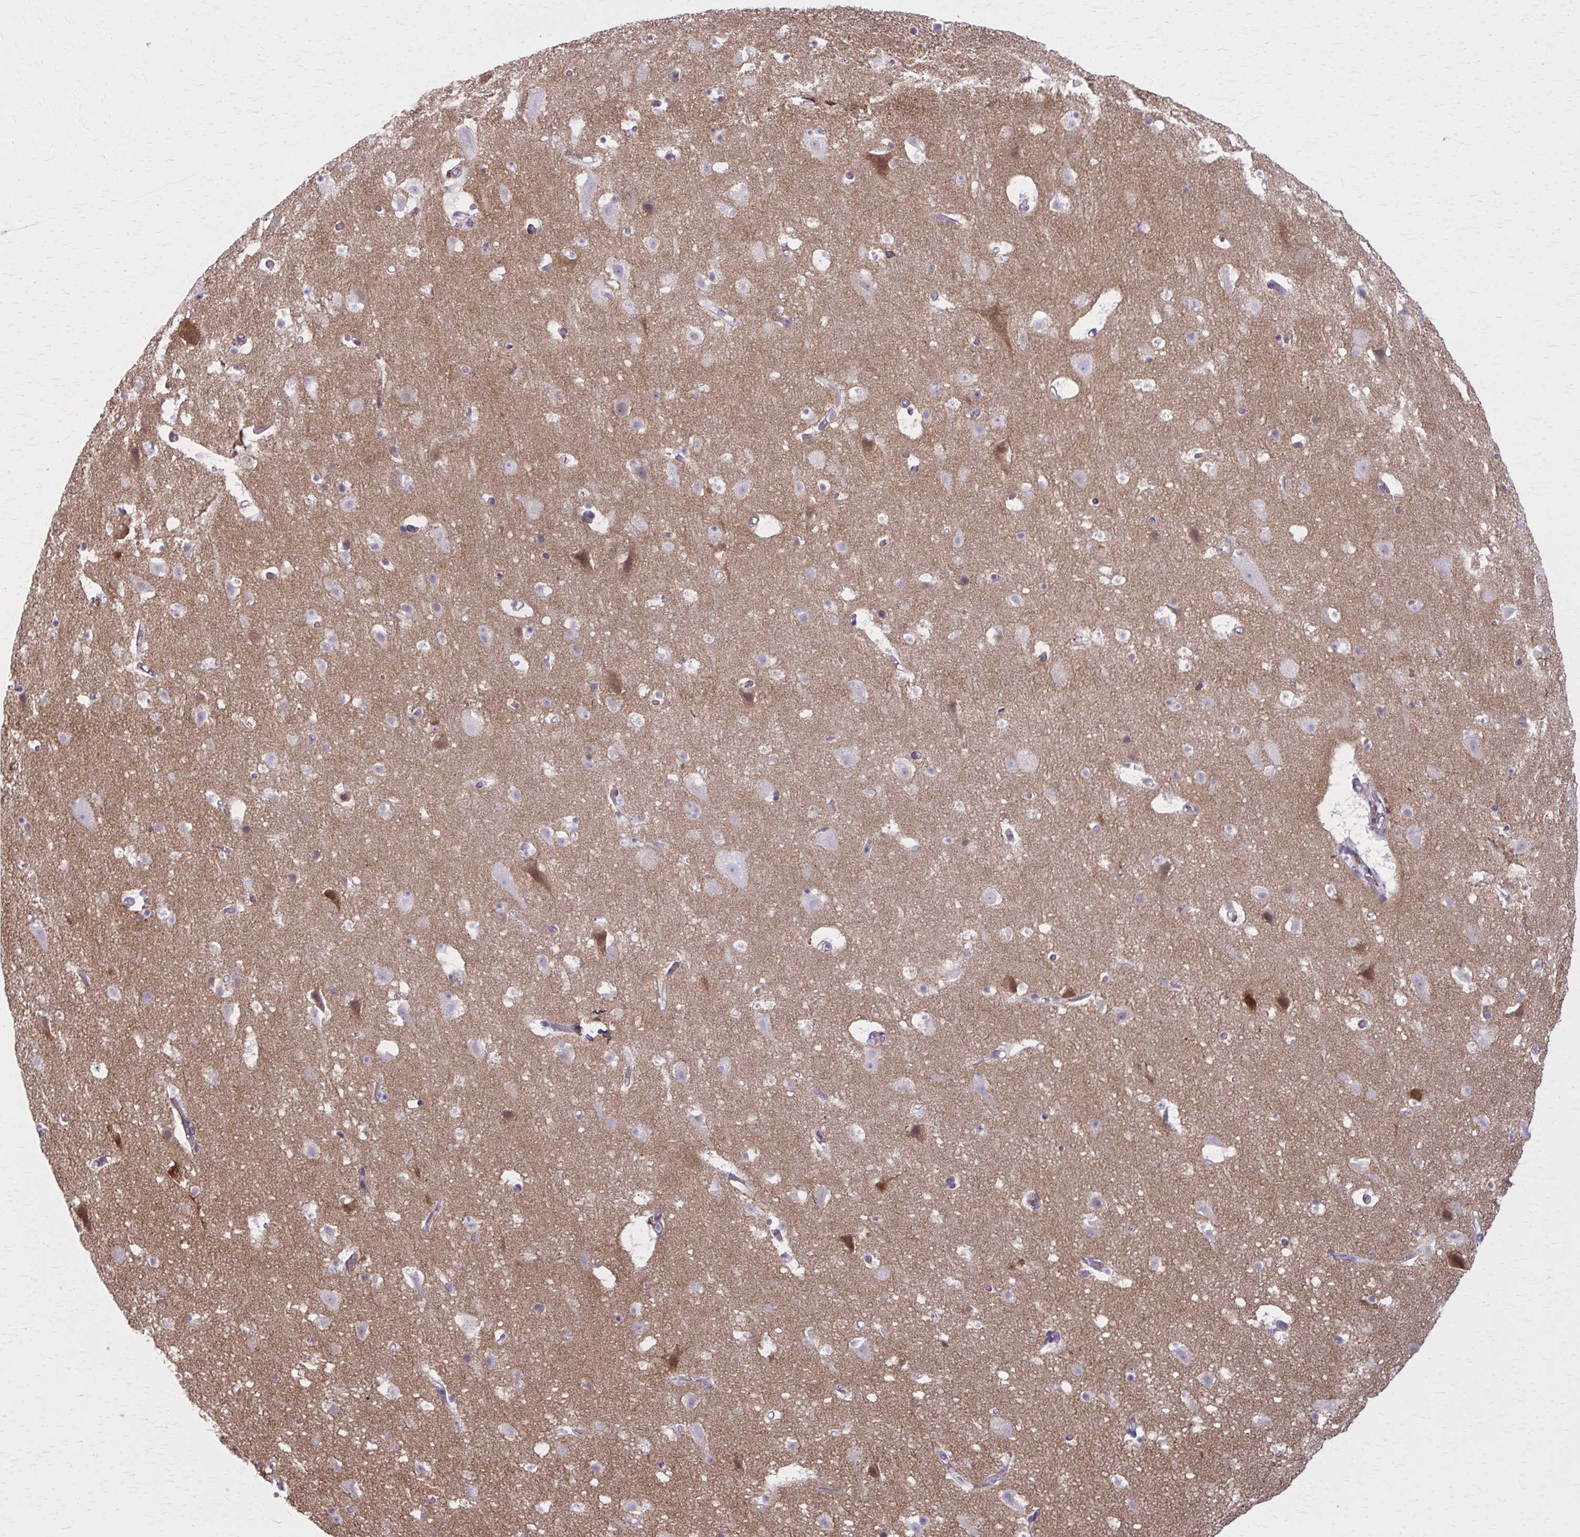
{"staining": {"intensity": "negative", "quantity": "none", "location": "none"}, "tissue": "cerebral cortex", "cell_type": "Endothelial cells", "image_type": "normal", "snomed": [{"axis": "morphology", "description": "Normal tissue, NOS"}, {"axis": "topography", "description": "Cerebral cortex"}], "caption": "High magnification brightfield microscopy of benign cerebral cortex stained with DAB (brown) and counterstained with hematoxylin (blue): endothelial cells show no significant staining. (DAB immunohistochemistry (IHC) with hematoxylin counter stain).", "gene": "NUMBL", "patient": {"sex": "female", "age": 42}}